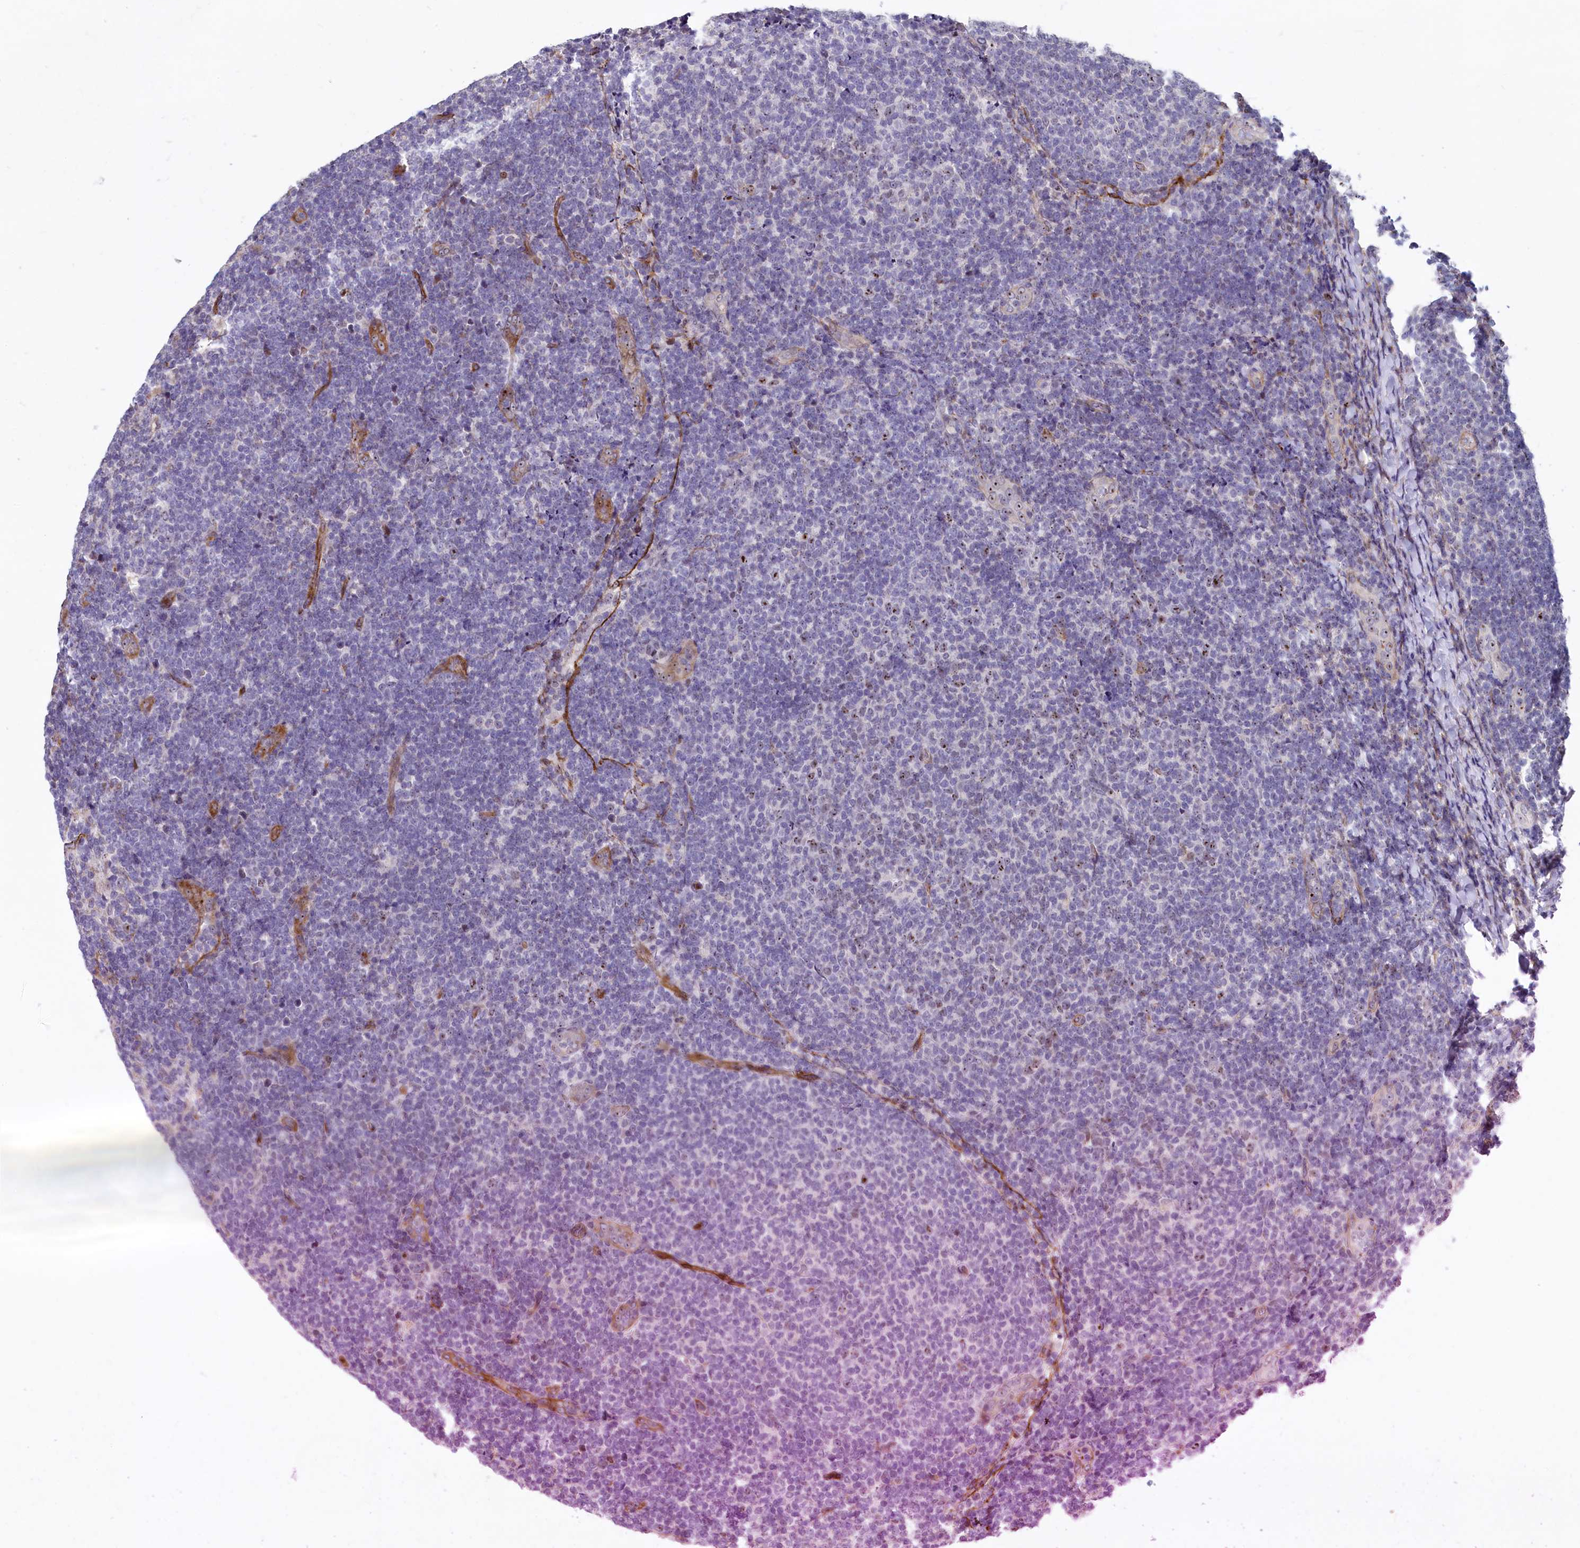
{"staining": {"intensity": "negative", "quantity": "none", "location": "none"}, "tissue": "lymphoma", "cell_type": "Tumor cells", "image_type": "cancer", "snomed": [{"axis": "morphology", "description": "Malignant lymphoma, non-Hodgkin's type, Low grade"}, {"axis": "topography", "description": "Lymph node"}], "caption": "Protein analysis of low-grade malignant lymphoma, non-Hodgkin's type displays no significant staining in tumor cells. (DAB (3,3'-diaminobenzidine) immunohistochemistry visualized using brightfield microscopy, high magnification).", "gene": "ASXL3", "patient": {"sex": "male", "age": 66}}